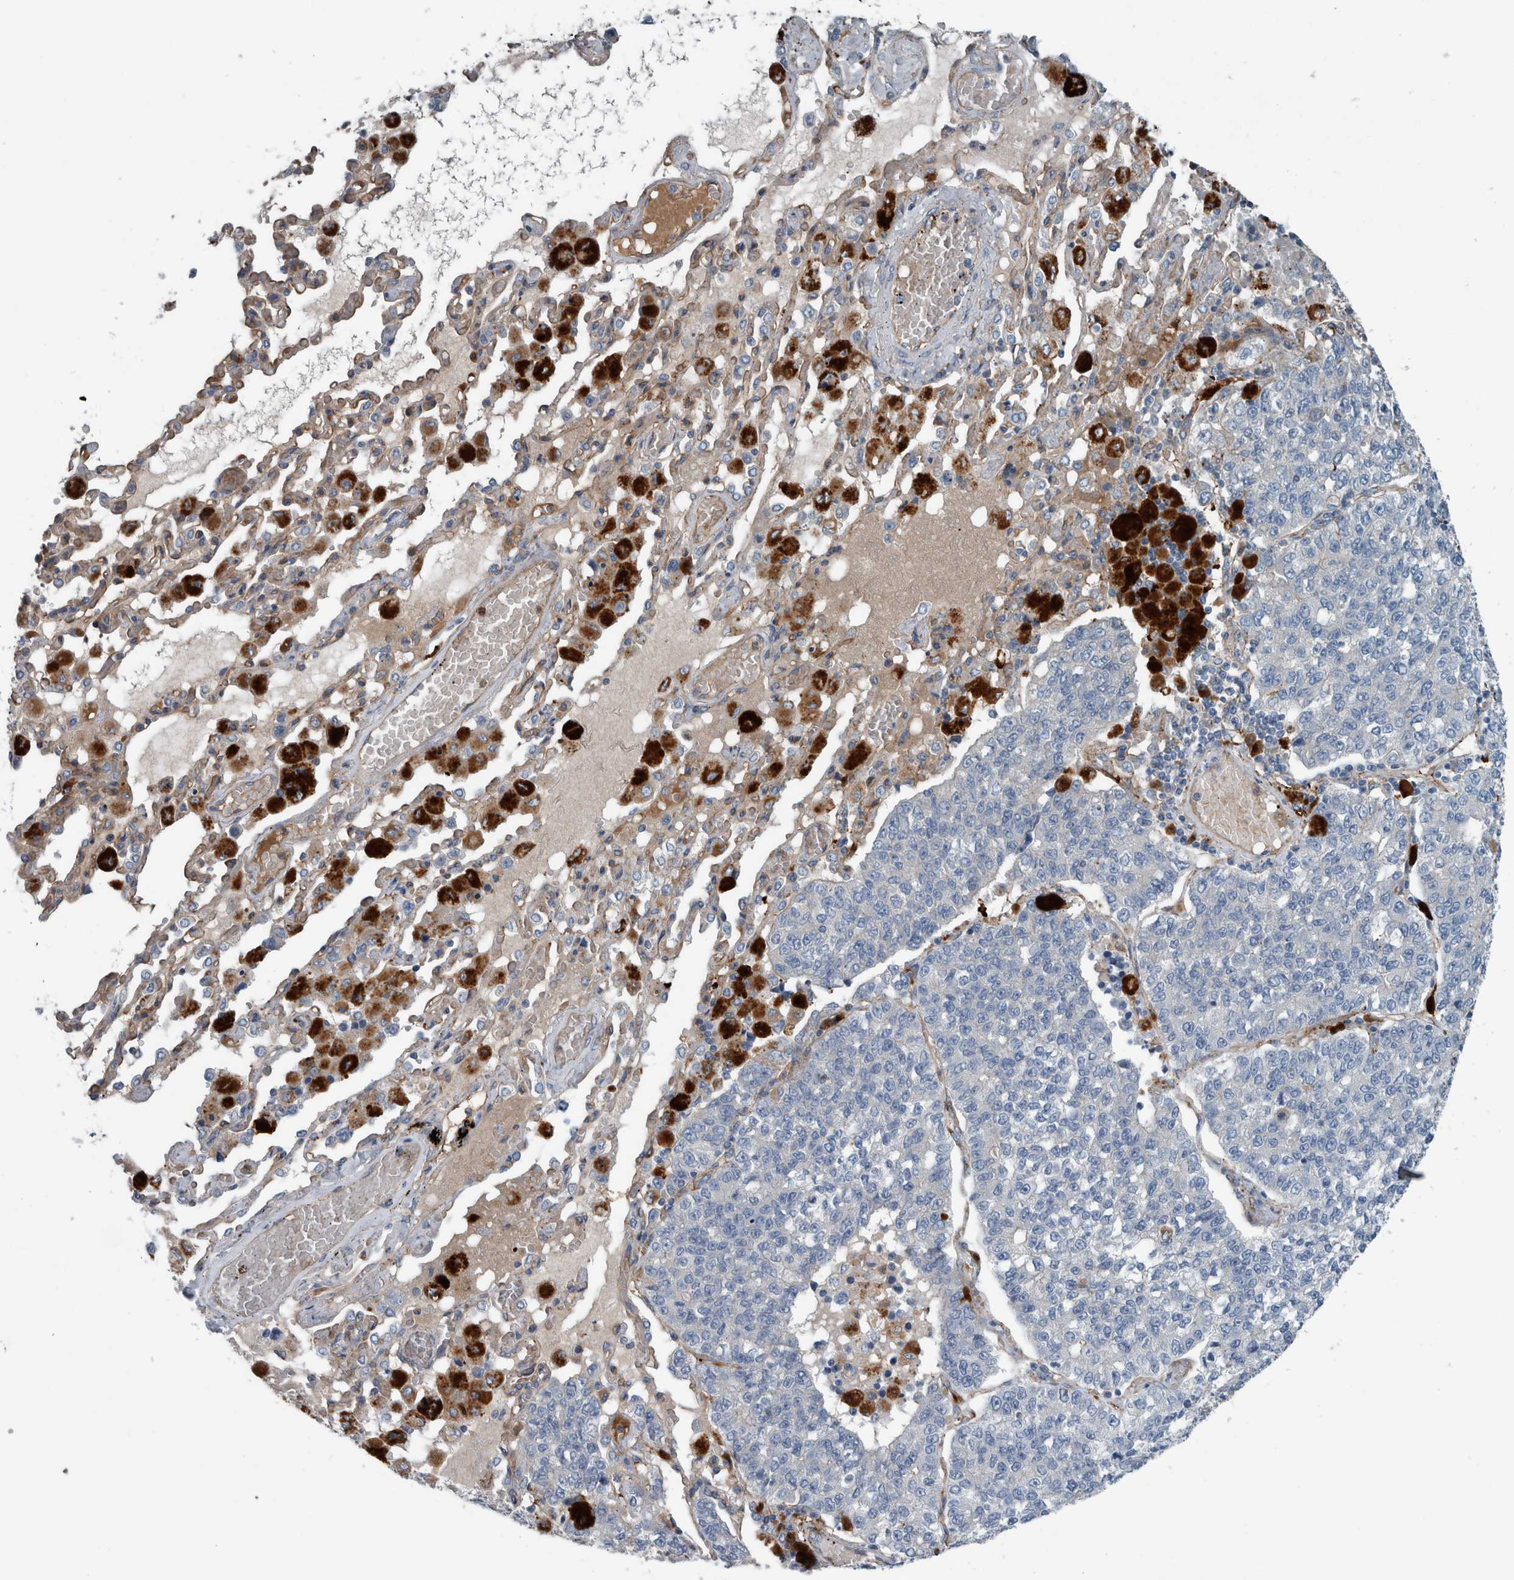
{"staining": {"intensity": "negative", "quantity": "none", "location": "none"}, "tissue": "lung cancer", "cell_type": "Tumor cells", "image_type": "cancer", "snomed": [{"axis": "morphology", "description": "Adenocarcinoma, NOS"}, {"axis": "topography", "description": "Lung"}], "caption": "Histopathology image shows no protein positivity in tumor cells of lung cancer (adenocarcinoma) tissue.", "gene": "GLT8D2", "patient": {"sex": "male", "age": 49}}